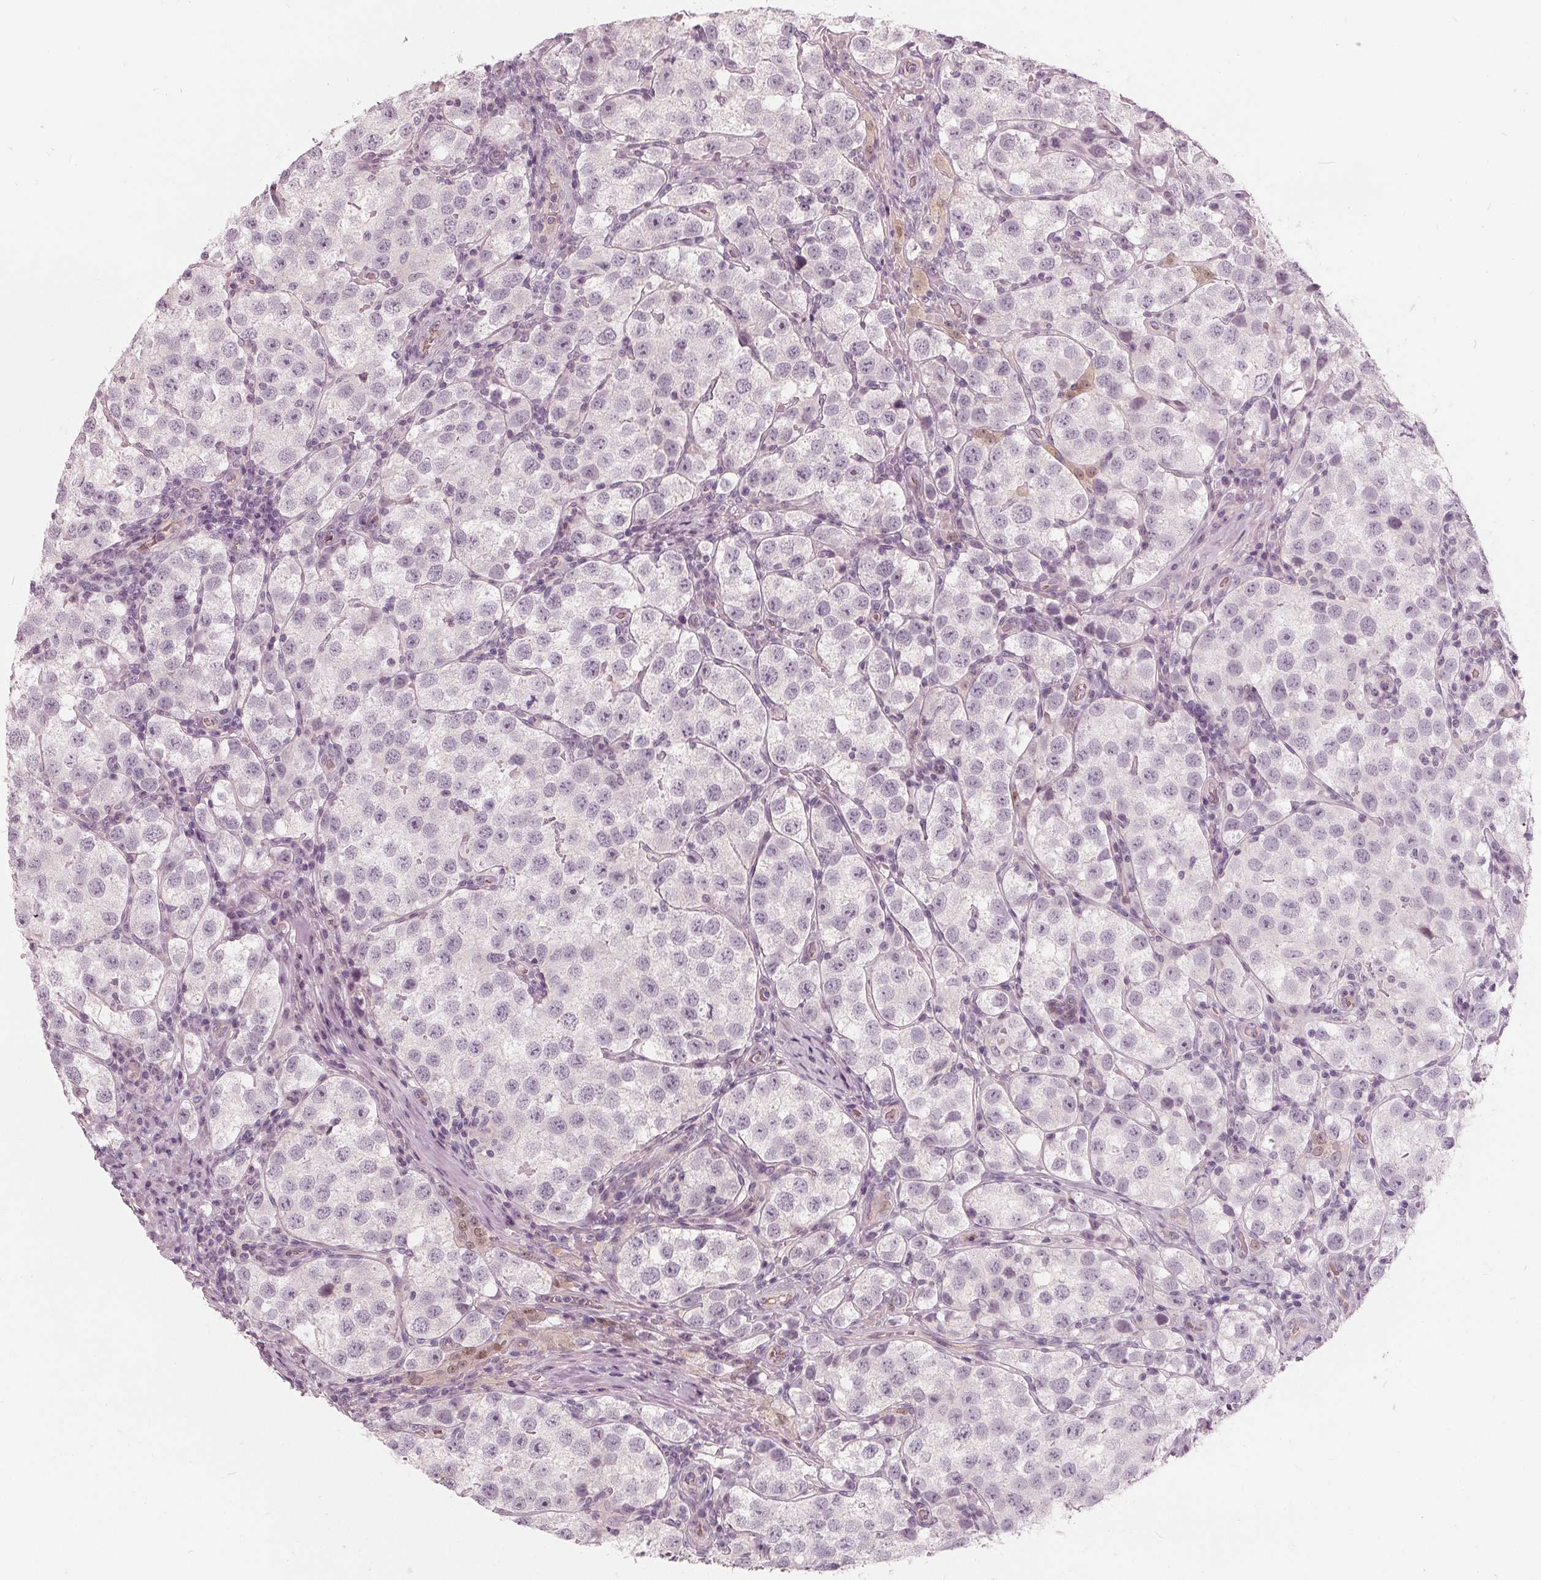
{"staining": {"intensity": "negative", "quantity": "none", "location": "none"}, "tissue": "testis cancer", "cell_type": "Tumor cells", "image_type": "cancer", "snomed": [{"axis": "morphology", "description": "Seminoma, NOS"}, {"axis": "topography", "description": "Testis"}], "caption": "This is an immunohistochemistry histopathology image of human seminoma (testis). There is no positivity in tumor cells.", "gene": "SAT2", "patient": {"sex": "male", "age": 37}}